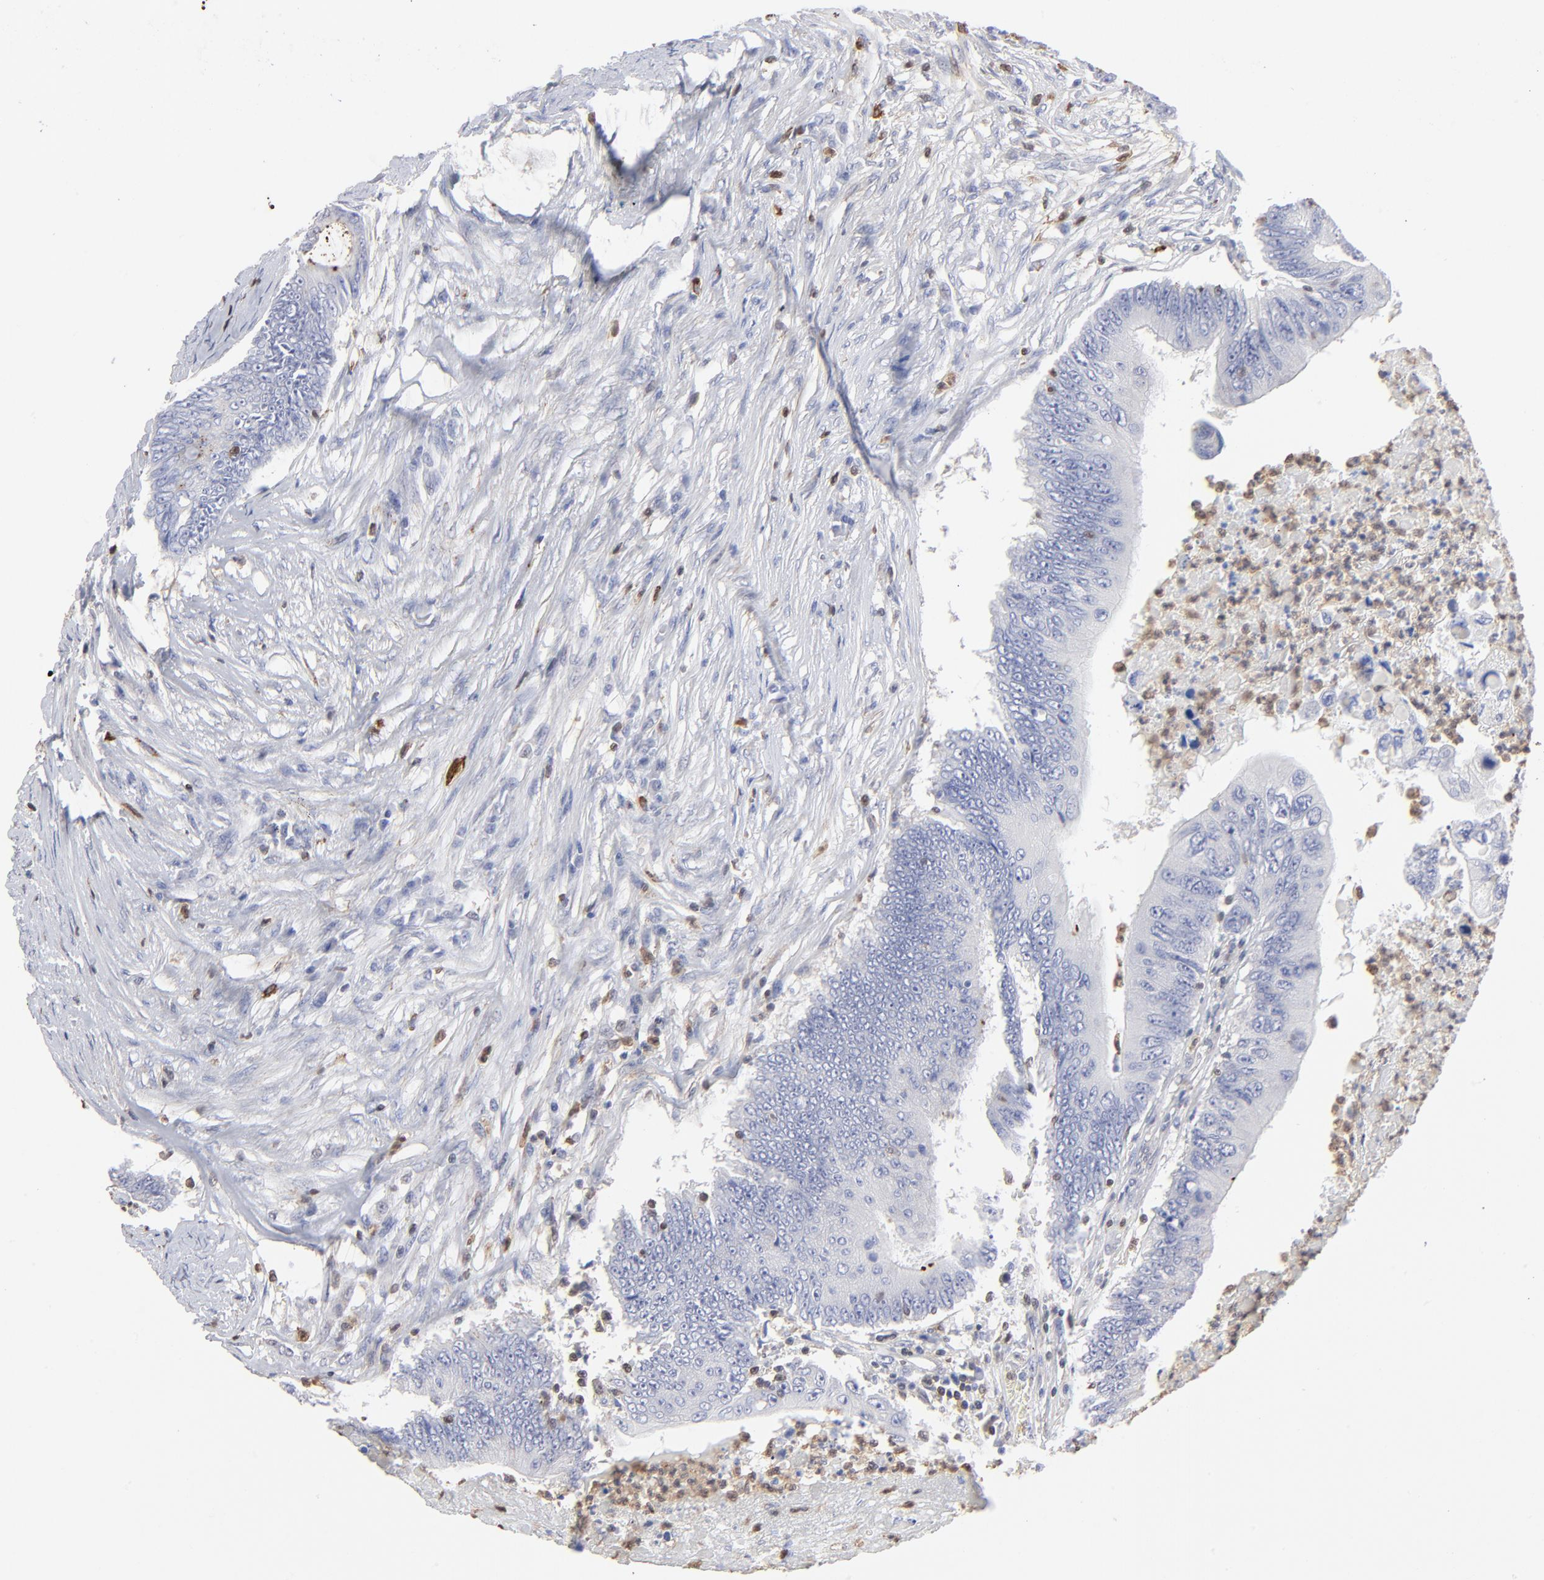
{"staining": {"intensity": "negative", "quantity": "none", "location": "none"}, "tissue": "colorectal cancer", "cell_type": "Tumor cells", "image_type": "cancer", "snomed": [{"axis": "morphology", "description": "Adenocarcinoma, NOS"}, {"axis": "topography", "description": "Colon"}], "caption": "High power microscopy histopathology image of an IHC micrograph of colorectal cancer, revealing no significant staining in tumor cells.", "gene": "TBXT", "patient": {"sex": "male", "age": 65}}